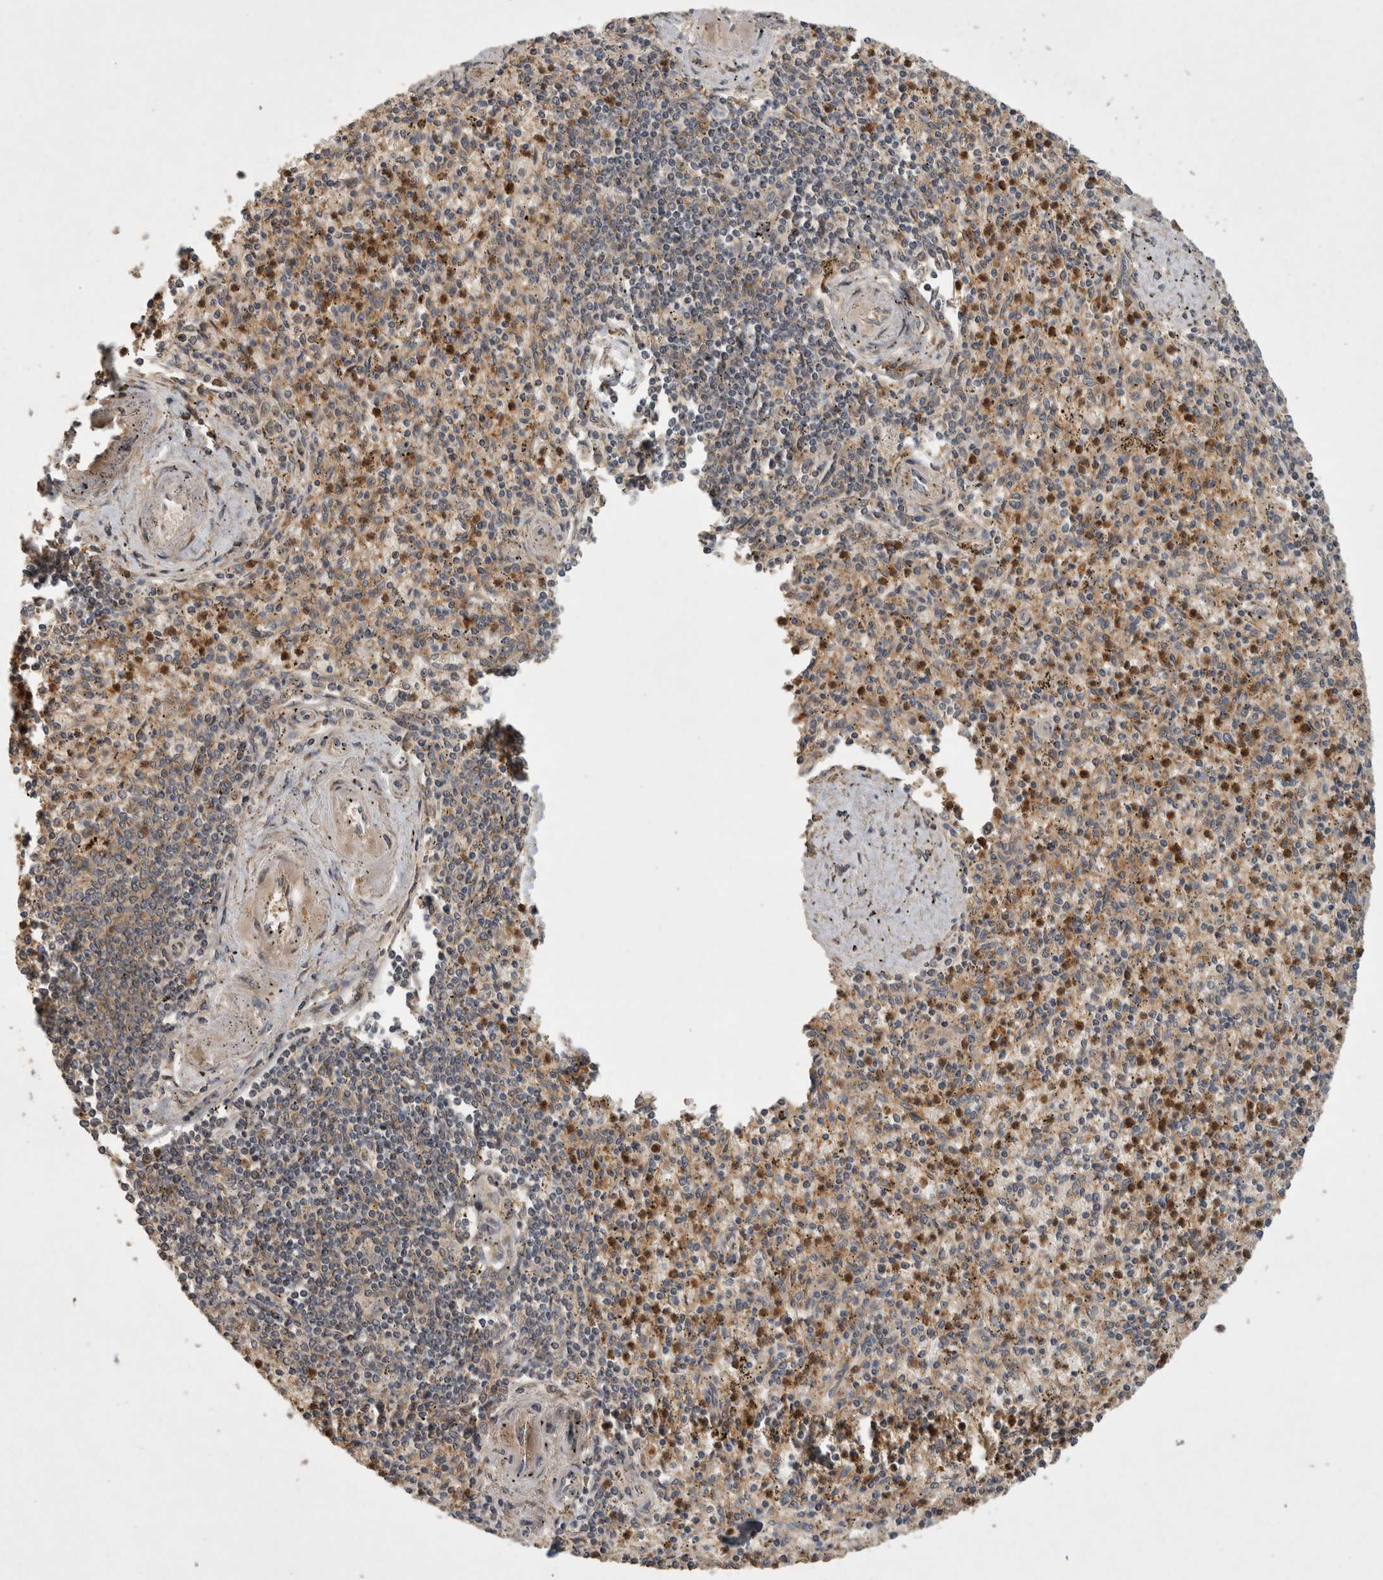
{"staining": {"intensity": "moderate", "quantity": ">75%", "location": "cytoplasmic/membranous"}, "tissue": "spleen", "cell_type": "Cells in red pulp", "image_type": "normal", "snomed": [{"axis": "morphology", "description": "Normal tissue, NOS"}, {"axis": "topography", "description": "Spleen"}], "caption": "Immunohistochemistry staining of benign spleen, which demonstrates medium levels of moderate cytoplasmic/membranous expression in about >75% of cells in red pulp indicating moderate cytoplasmic/membranous protein positivity. The staining was performed using DAB (brown) for protein detection and nuclei were counterstained in hematoxylin (blue).", "gene": "VEPH1", "patient": {"sex": "male", "age": 72}}